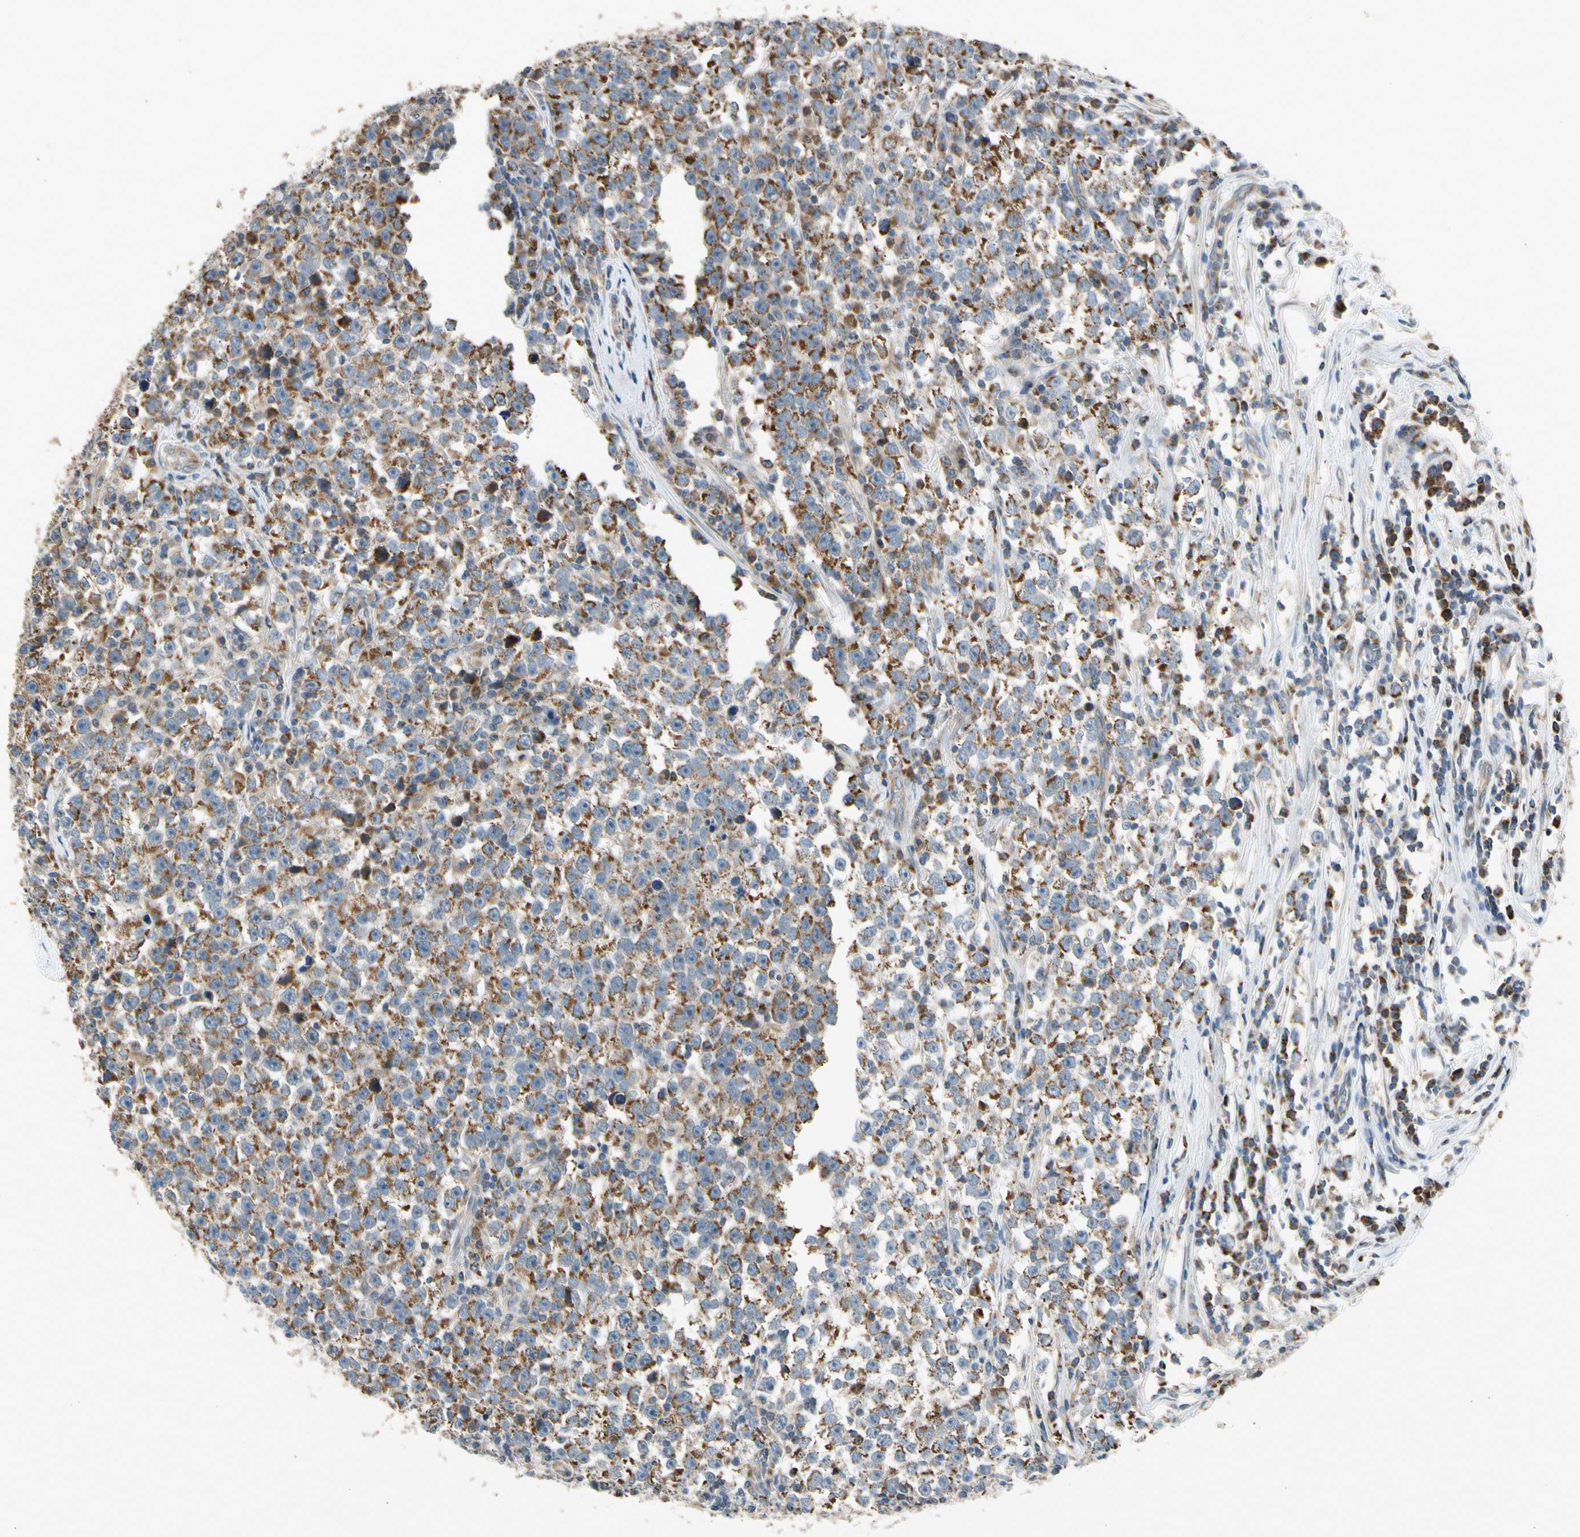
{"staining": {"intensity": "moderate", "quantity": ">75%", "location": "cytoplasmic/membranous"}, "tissue": "testis cancer", "cell_type": "Tumor cells", "image_type": "cancer", "snomed": [{"axis": "morphology", "description": "Seminoma, NOS"}, {"axis": "topography", "description": "Testis"}], "caption": "Testis seminoma stained with DAB immunohistochemistry exhibits medium levels of moderate cytoplasmic/membranous expression in approximately >75% of tumor cells. Immunohistochemistry stains the protein of interest in brown and the nuclei are stained blue.", "gene": "NPHP3", "patient": {"sex": "male", "age": 43}}